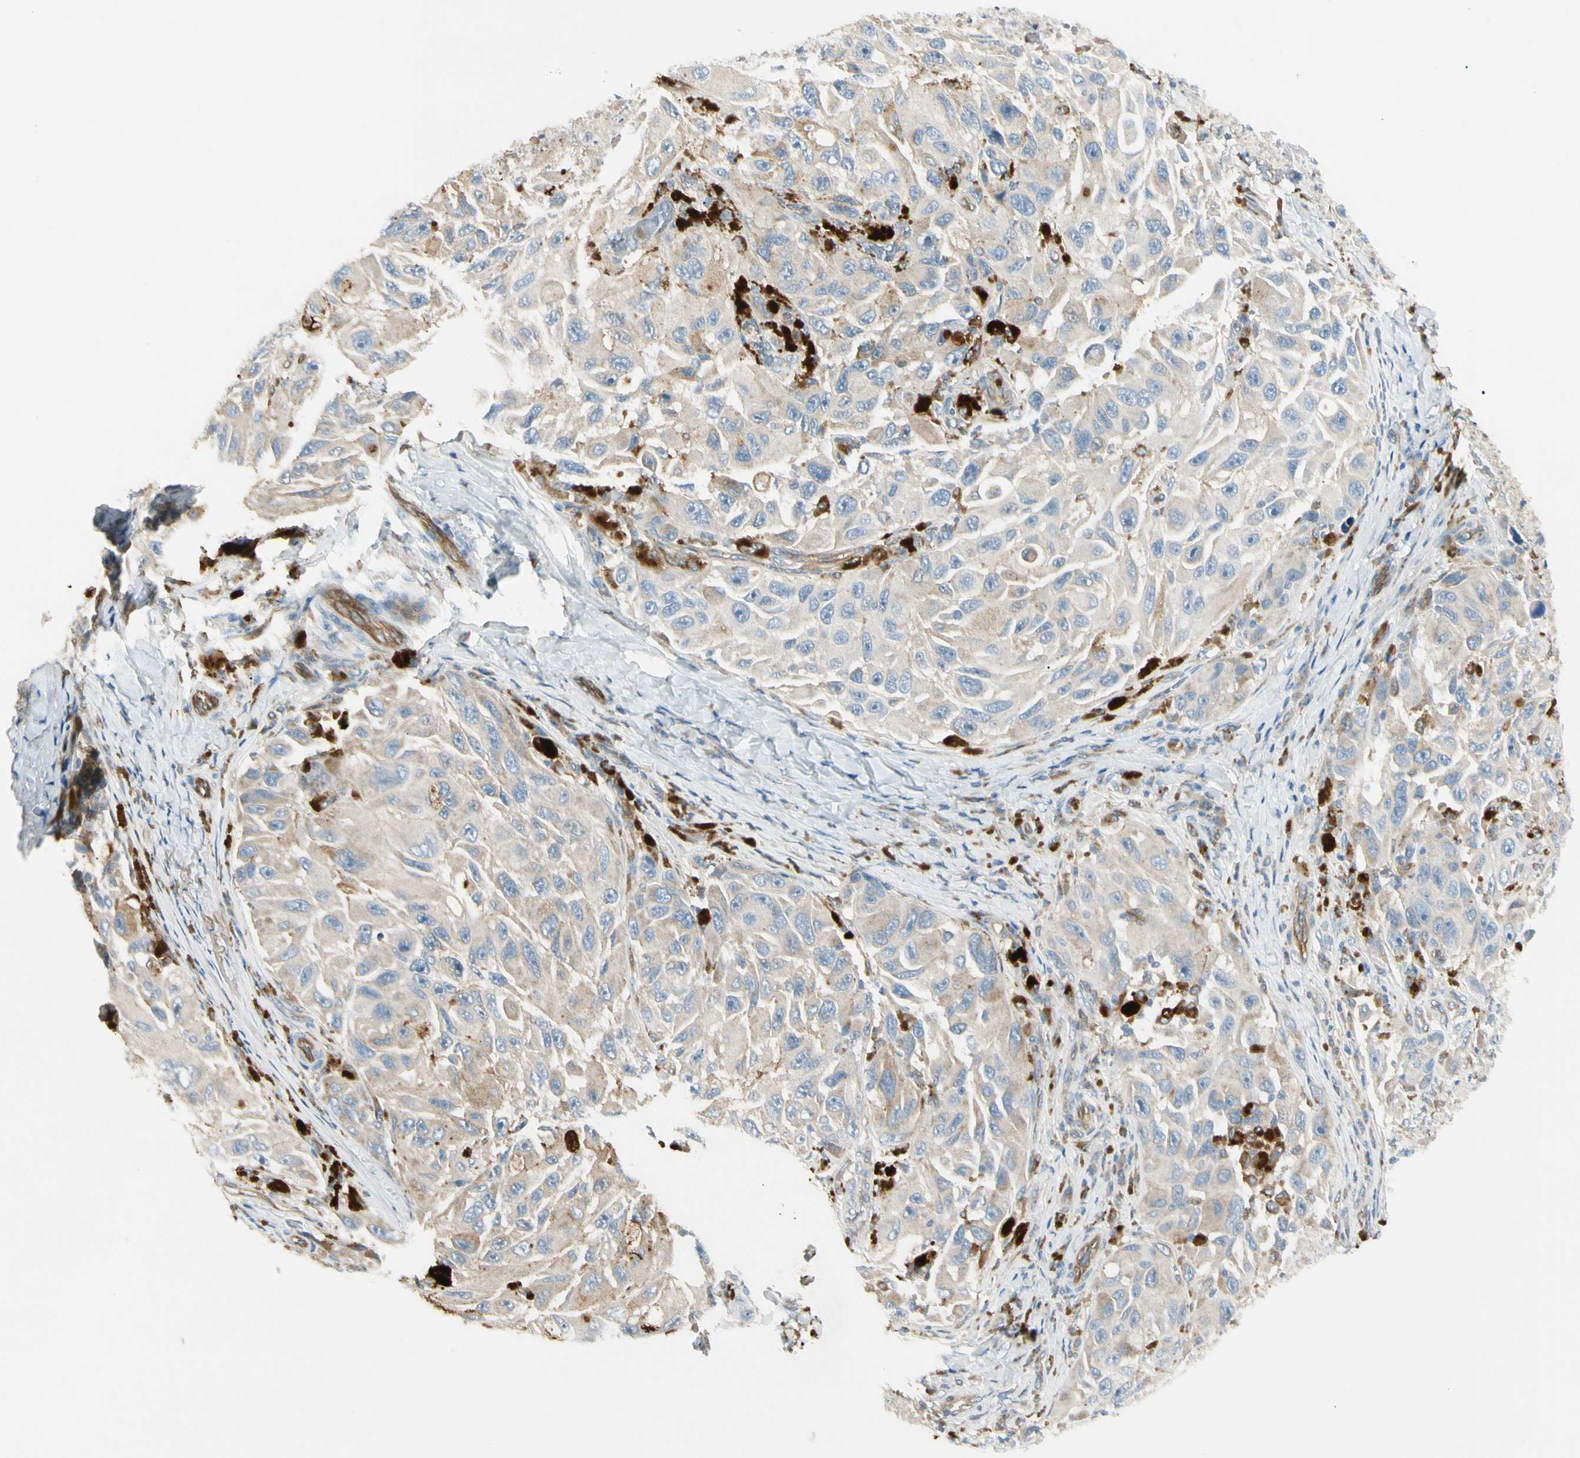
{"staining": {"intensity": "weak", "quantity": "25%-75%", "location": "cytoplasmic/membranous"}, "tissue": "melanoma", "cell_type": "Tumor cells", "image_type": "cancer", "snomed": [{"axis": "morphology", "description": "Malignant melanoma, NOS"}, {"axis": "topography", "description": "Skin"}], "caption": "Protein positivity by IHC demonstrates weak cytoplasmic/membranous expression in about 25%-75% of tumor cells in malignant melanoma.", "gene": "LPCAT2", "patient": {"sex": "female", "age": 73}}